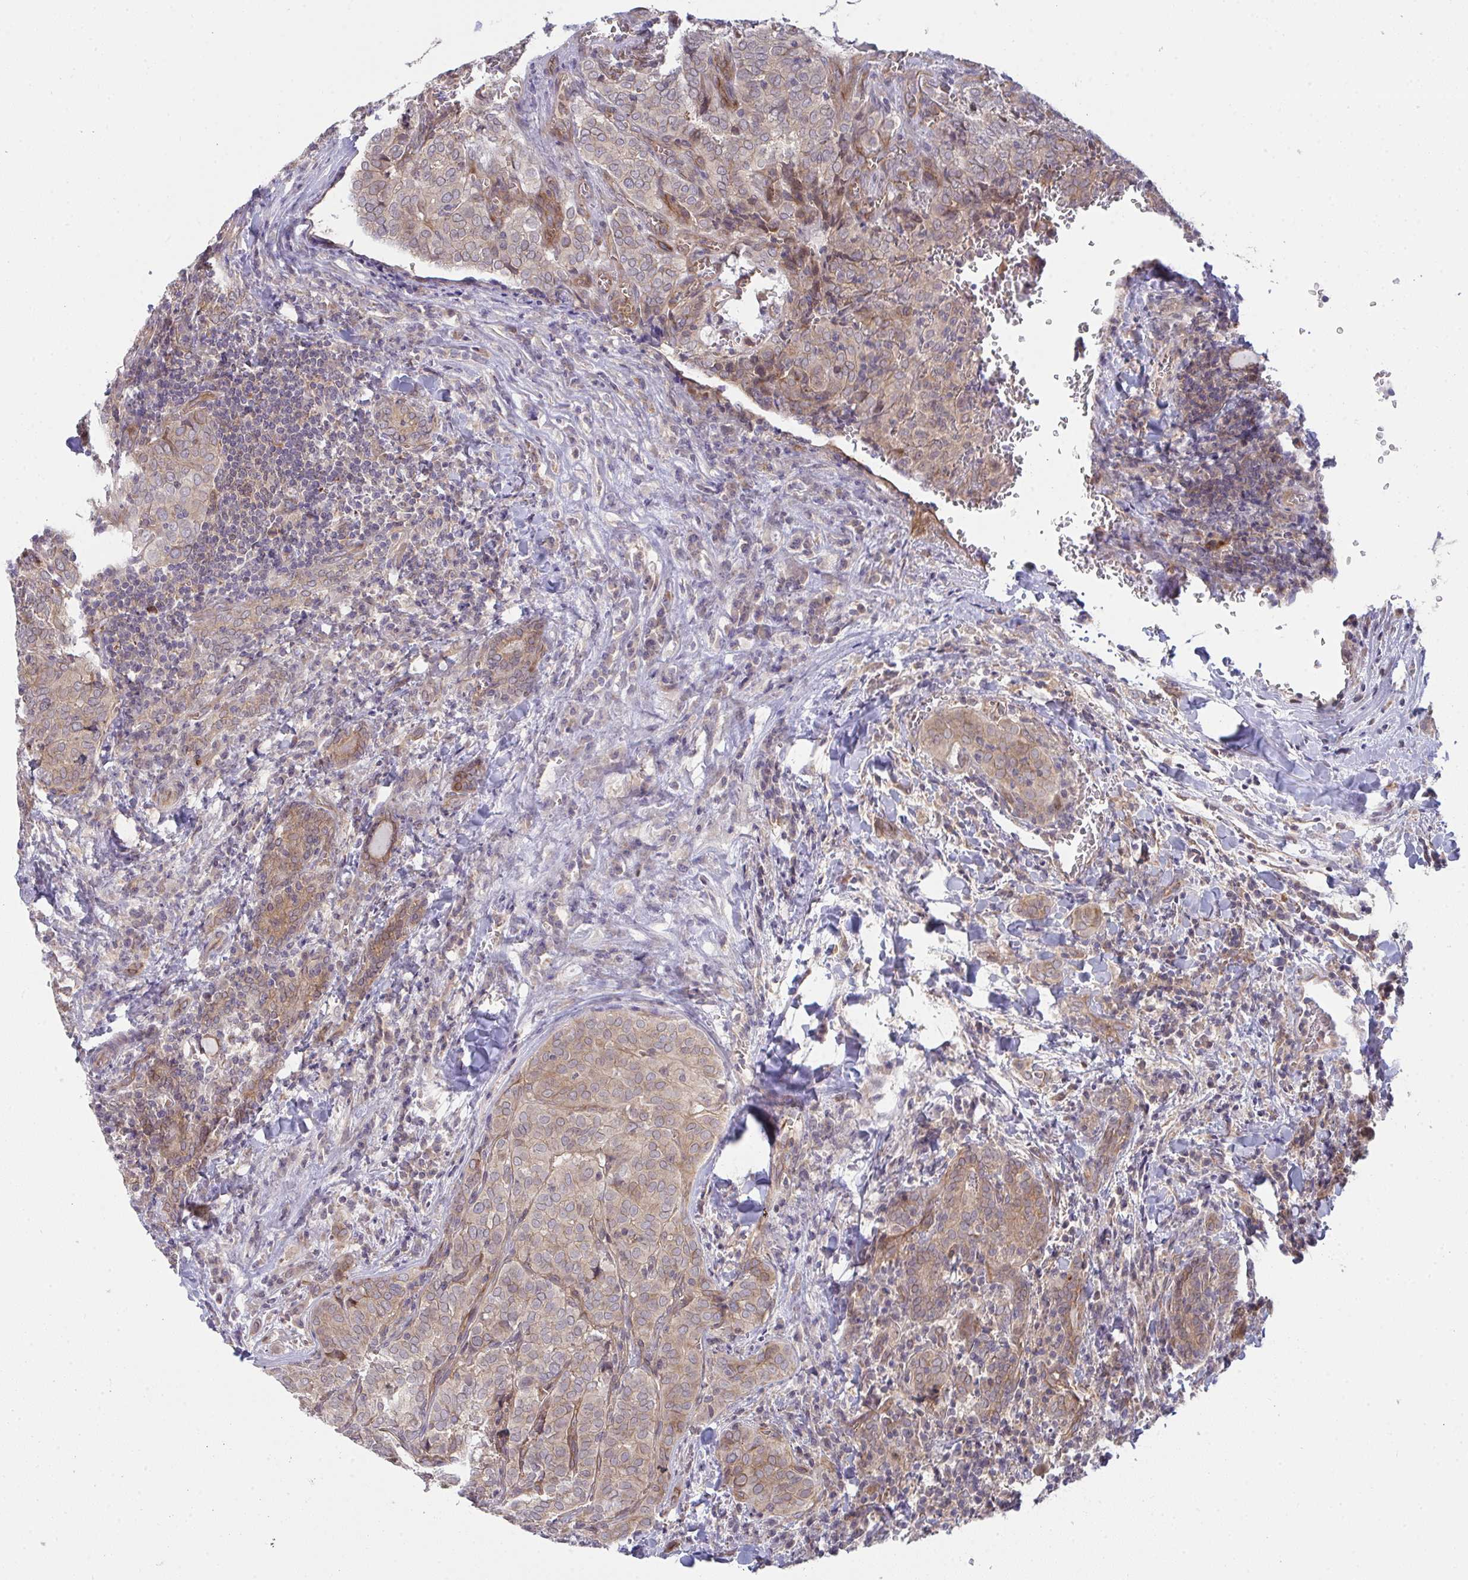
{"staining": {"intensity": "weak", "quantity": "25%-75%", "location": "cytoplasmic/membranous"}, "tissue": "thyroid cancer", "cell_type": "Tumor cells", "image_type": "cancer", "snomed": [{"axis": "morphology", "description": "Papillary adenocarcinoma, NOS"}, {"axis": "topography", "description": "Thyroid gland"}], "caption": "Immunohistochemistry (IHC) (DAB) staining of thyroid cancer (papillary adenocarcinoma) shows weak cytoplasmic/membranous protein expression in approximately 25%-75% of tumor cells.", "gene": "CASP9", "patient": {"sex": "female", "age": 30}}